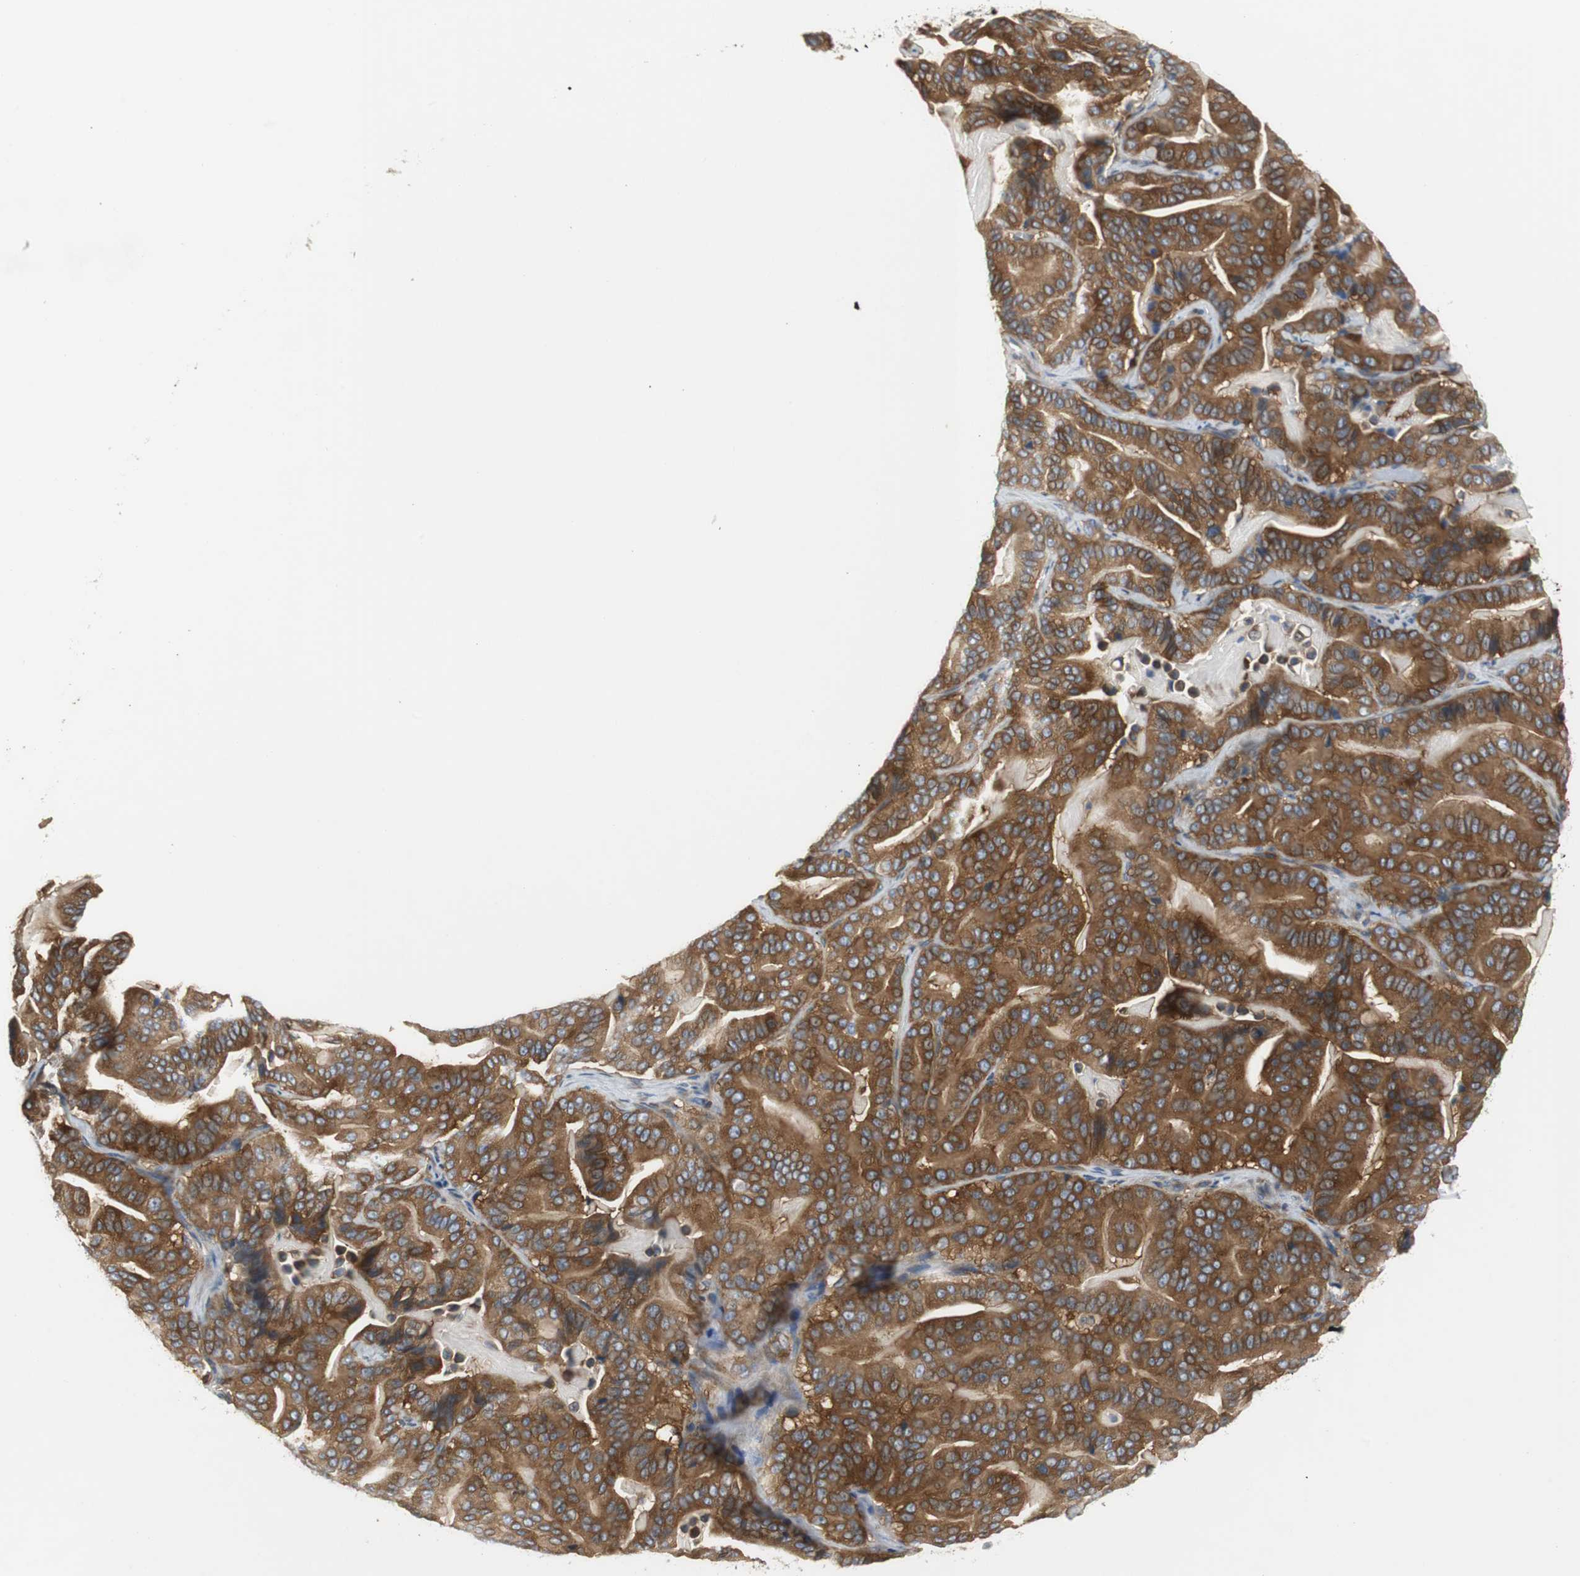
{"staining": {"intensity": "strong", "quantity": ">75%", "location": "cytoplasmic/membranous"}, "tissue": "pancreatic cancer", "cell_type": "Tumor cells", "image_type": "cancer", "snomed": [{"axis": "morphology", "description": "Adenocarcinoma, NOS"}, {"axis": "topography", "description": "Pancreas"}], "caption": "The image displays immunohistochemical staining of adenocarcinoma (pancreatic). There is strong cytoplasmic/membranous staining is seen in about >75% of tumor cells.", "gene": "GYS1", "patient": {"sex": "male", "age": 63}}